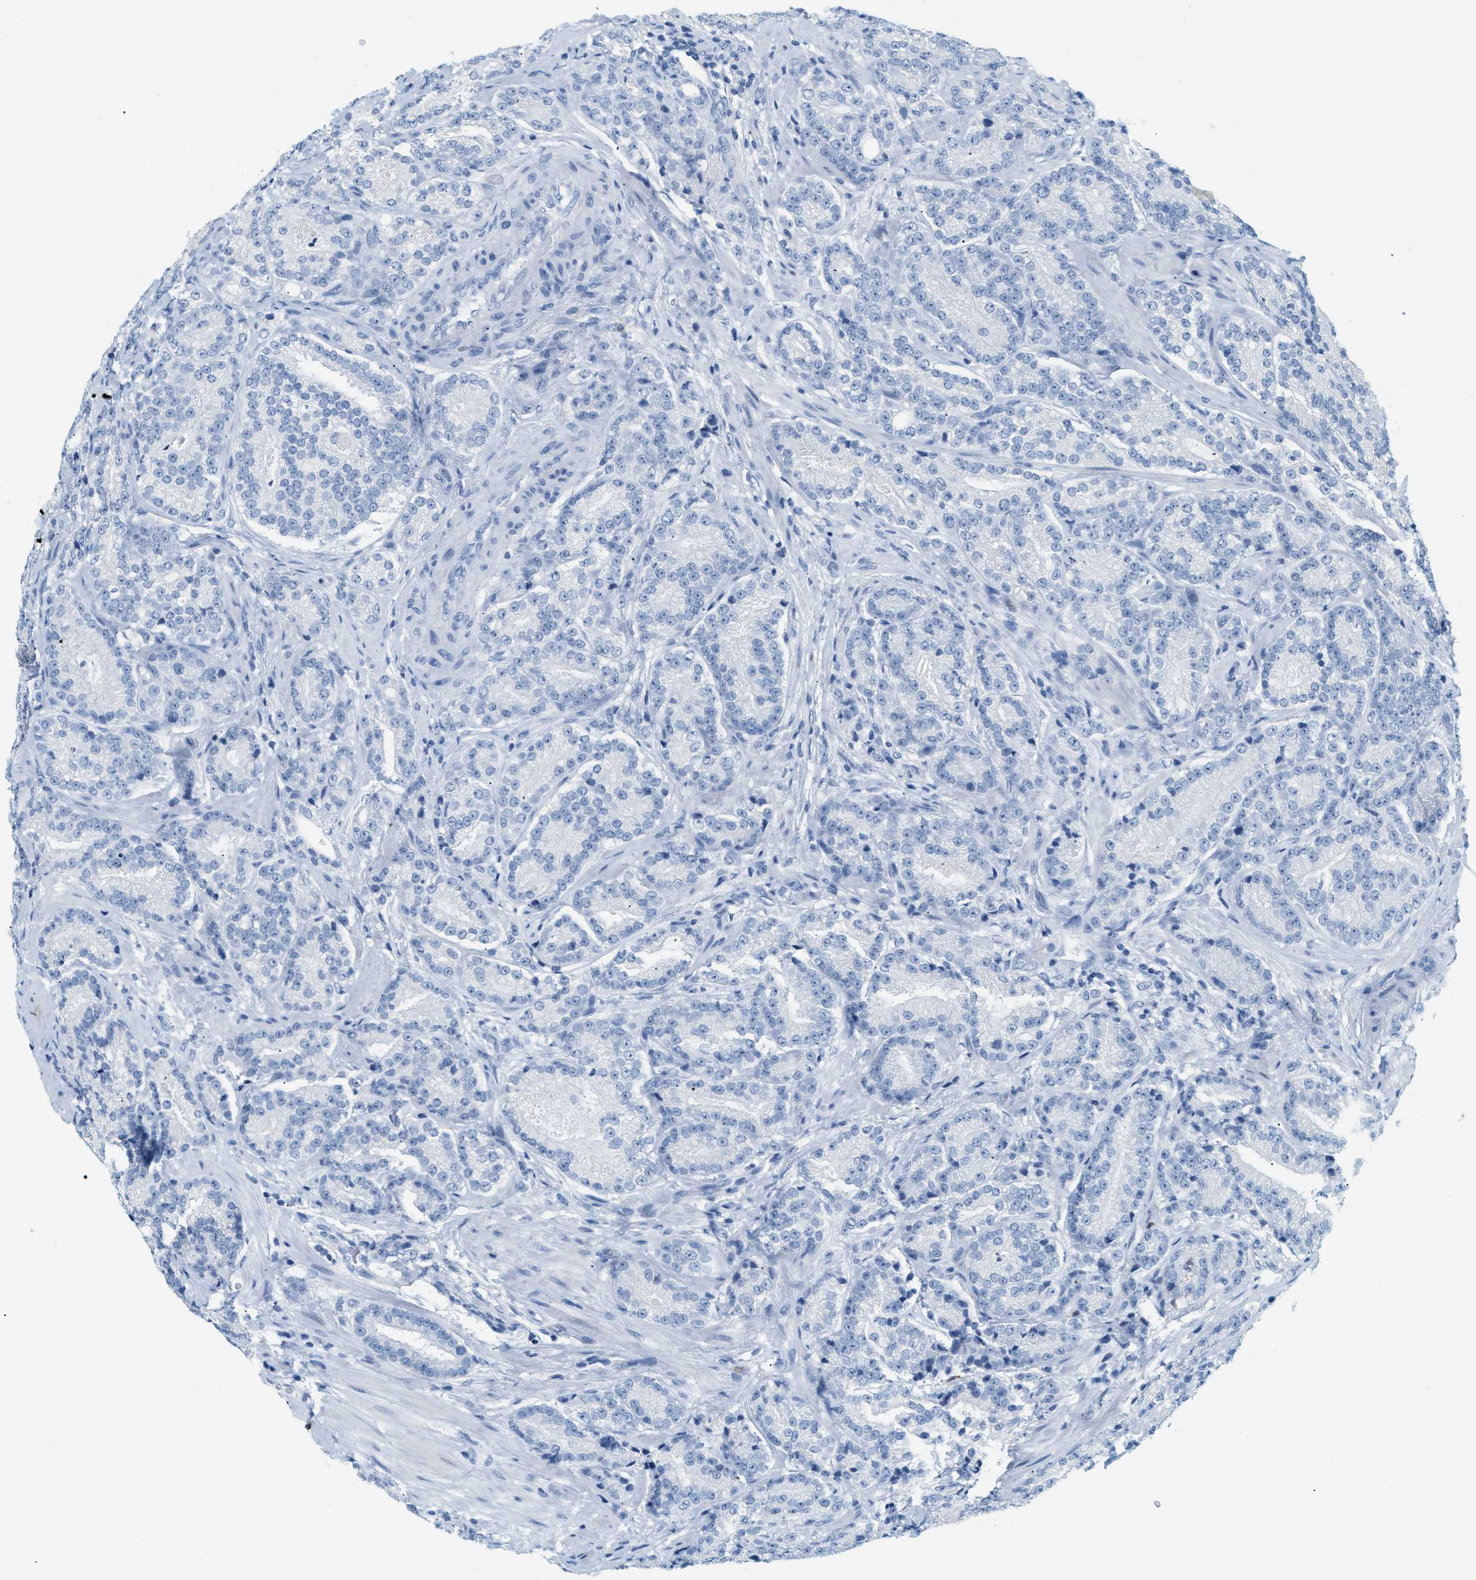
{"staining": {"intensity": "negative", "quantity": "none", "location": "none"}, "tissue": "prostate cancer", "cell_type": "Tumor cells", "image_type": "cancer", "snomed": [{"axis": "morphology", "description": "Adenocarcinoma, High grade"}, {"axis": "topography", "description": "Prostate"}], "caption": "A high-resolution photomicrograph shows immunohistochemistry (IHC) staining of prostate cancer, which shows no significant positivity in tumor cells.", "gene": "LCN2", "patient": {"sex": "male", "age": 61}}